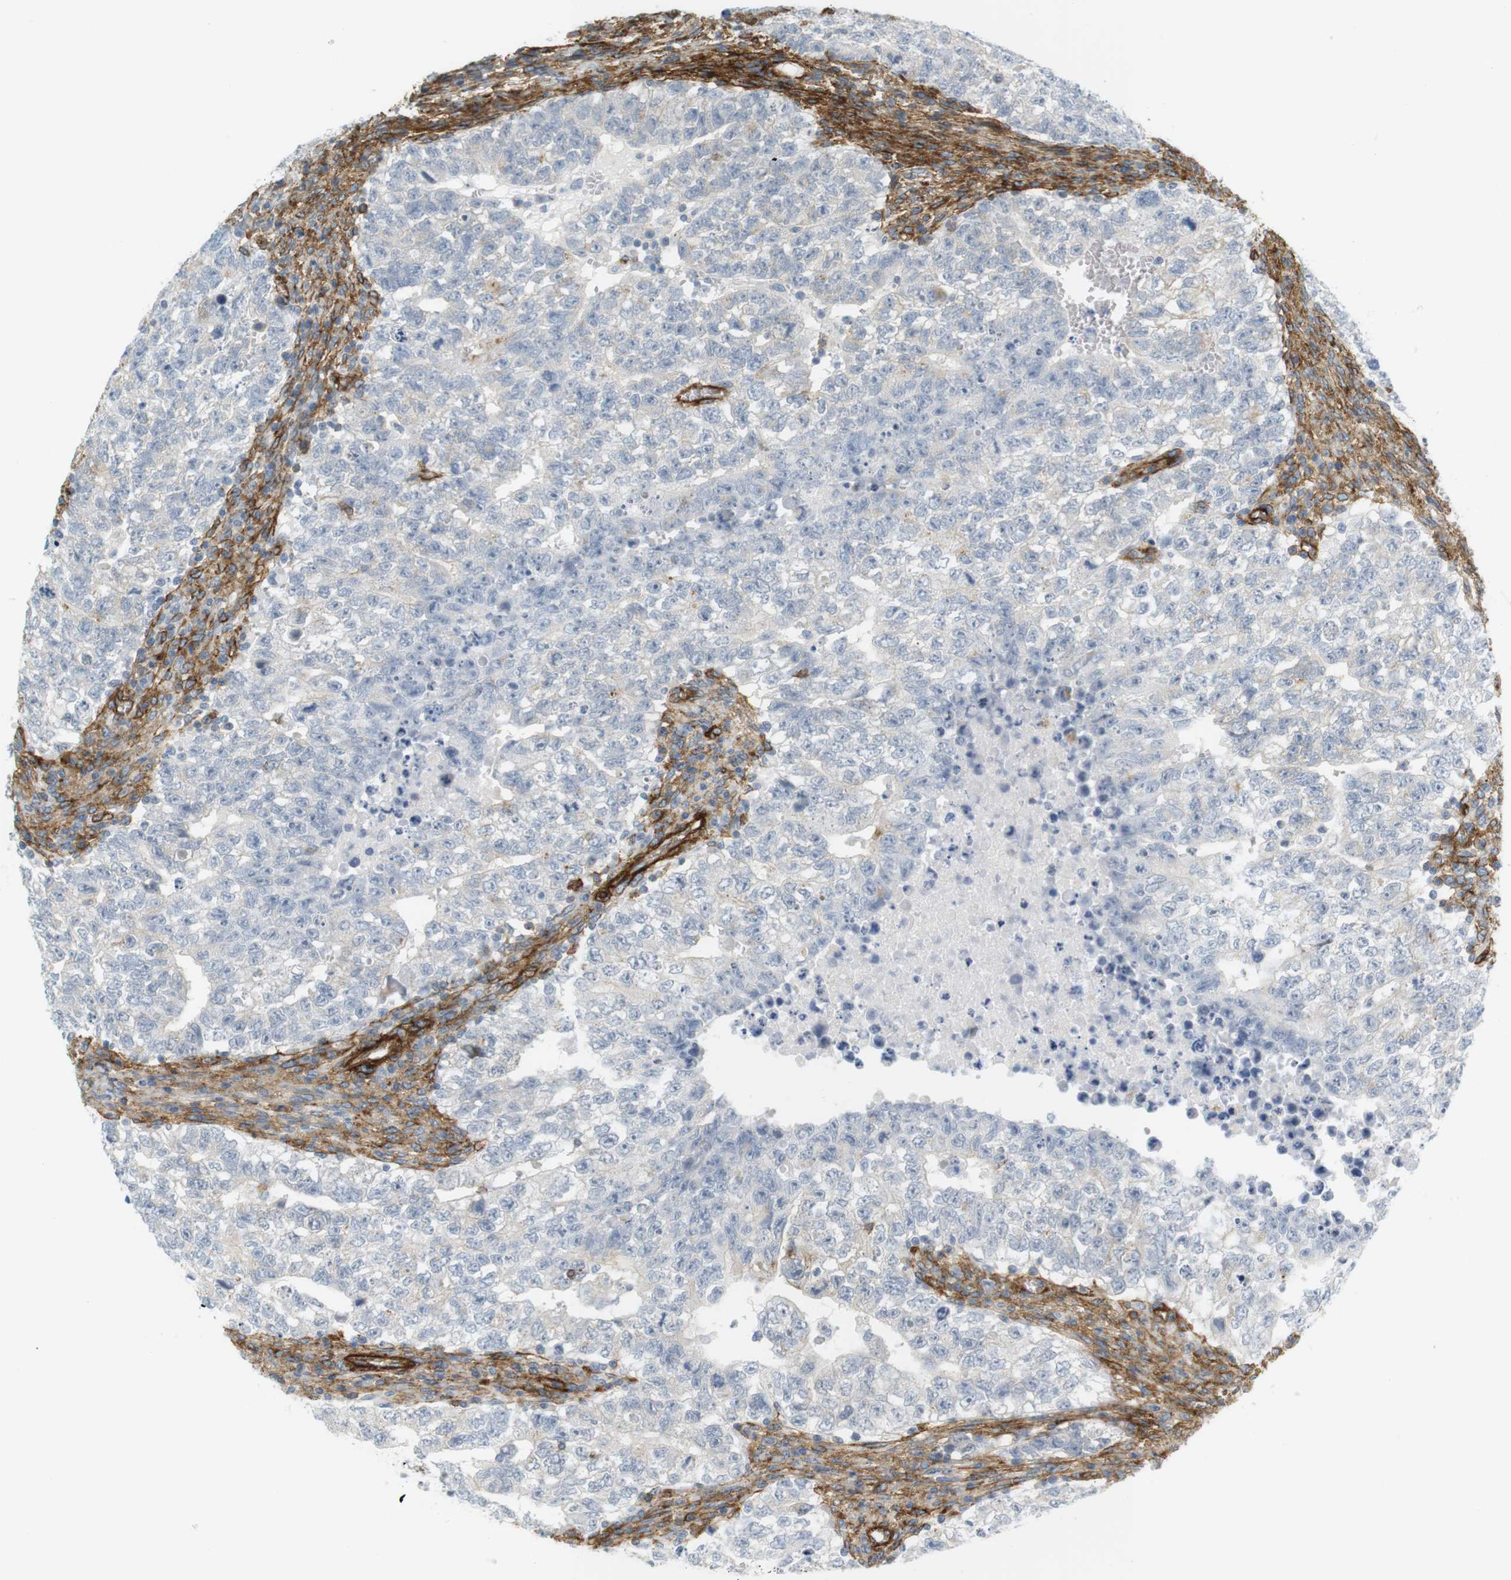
{"staining": {"intensity": "negative", "quantity": "none", "location": "none"}, "tissue": "testis cancer", "cell_type": "Tumor cells", "image_type": "cancer", "snomed": [{"axis": "morphology", "description": "Seminoma, NOS"}, {"axis": "morphology", "description": "Carcinoma, Embryonal, NOS"}, {"axis": "topography", "description": "Testis"}], "caption": "Tumor cells show no significant protein positivity in seminoma (testis). The staining was performed using DAB to visualize the protein expression in brown, while the nuclei were stained in blue with hematoxylin (Magnification: 20x).", "gene": "F2R", "patient": {"sex": "male", "age": 38}}